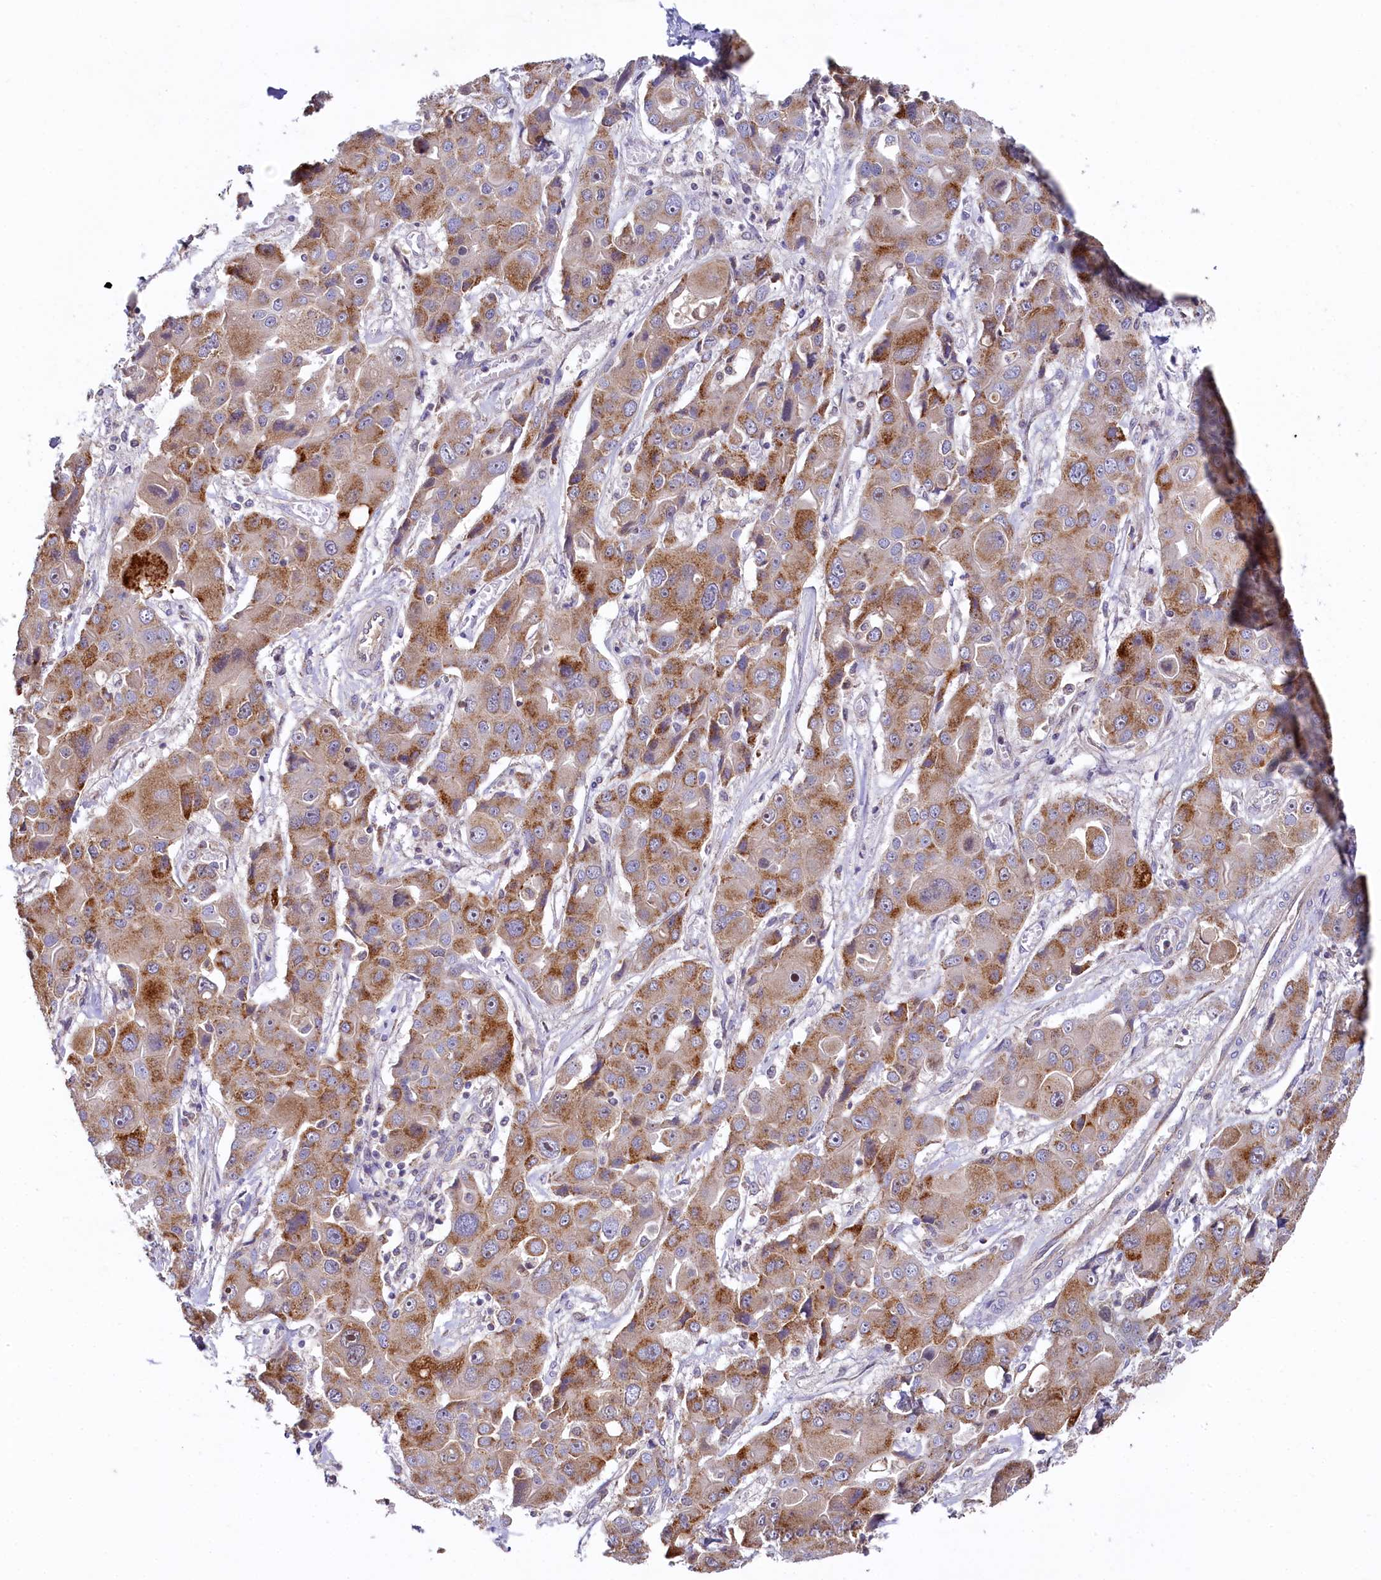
{"staining": {"intensity": "moderate", "quantity": ">75%", "location": "cytoplasmic/membranous"}, "tissue": "liver cancer", "cell_type": "Tumor cells", "image_type": "cancer", "snomed": [{"axis": "morphology", "description": "Cholangiocarcinoma"}, {"axis": "topography", "description": "Liver"}], "caption": "About >75% of tumor cells in human liver cancer (cholangiocarcinoma) reveal moderate cytoplasmic/membranous protein staining as visualized by brown immunohistochemical staining.", "gene": "SPINK9", "patient": {"sex": "male", "age": 67}}